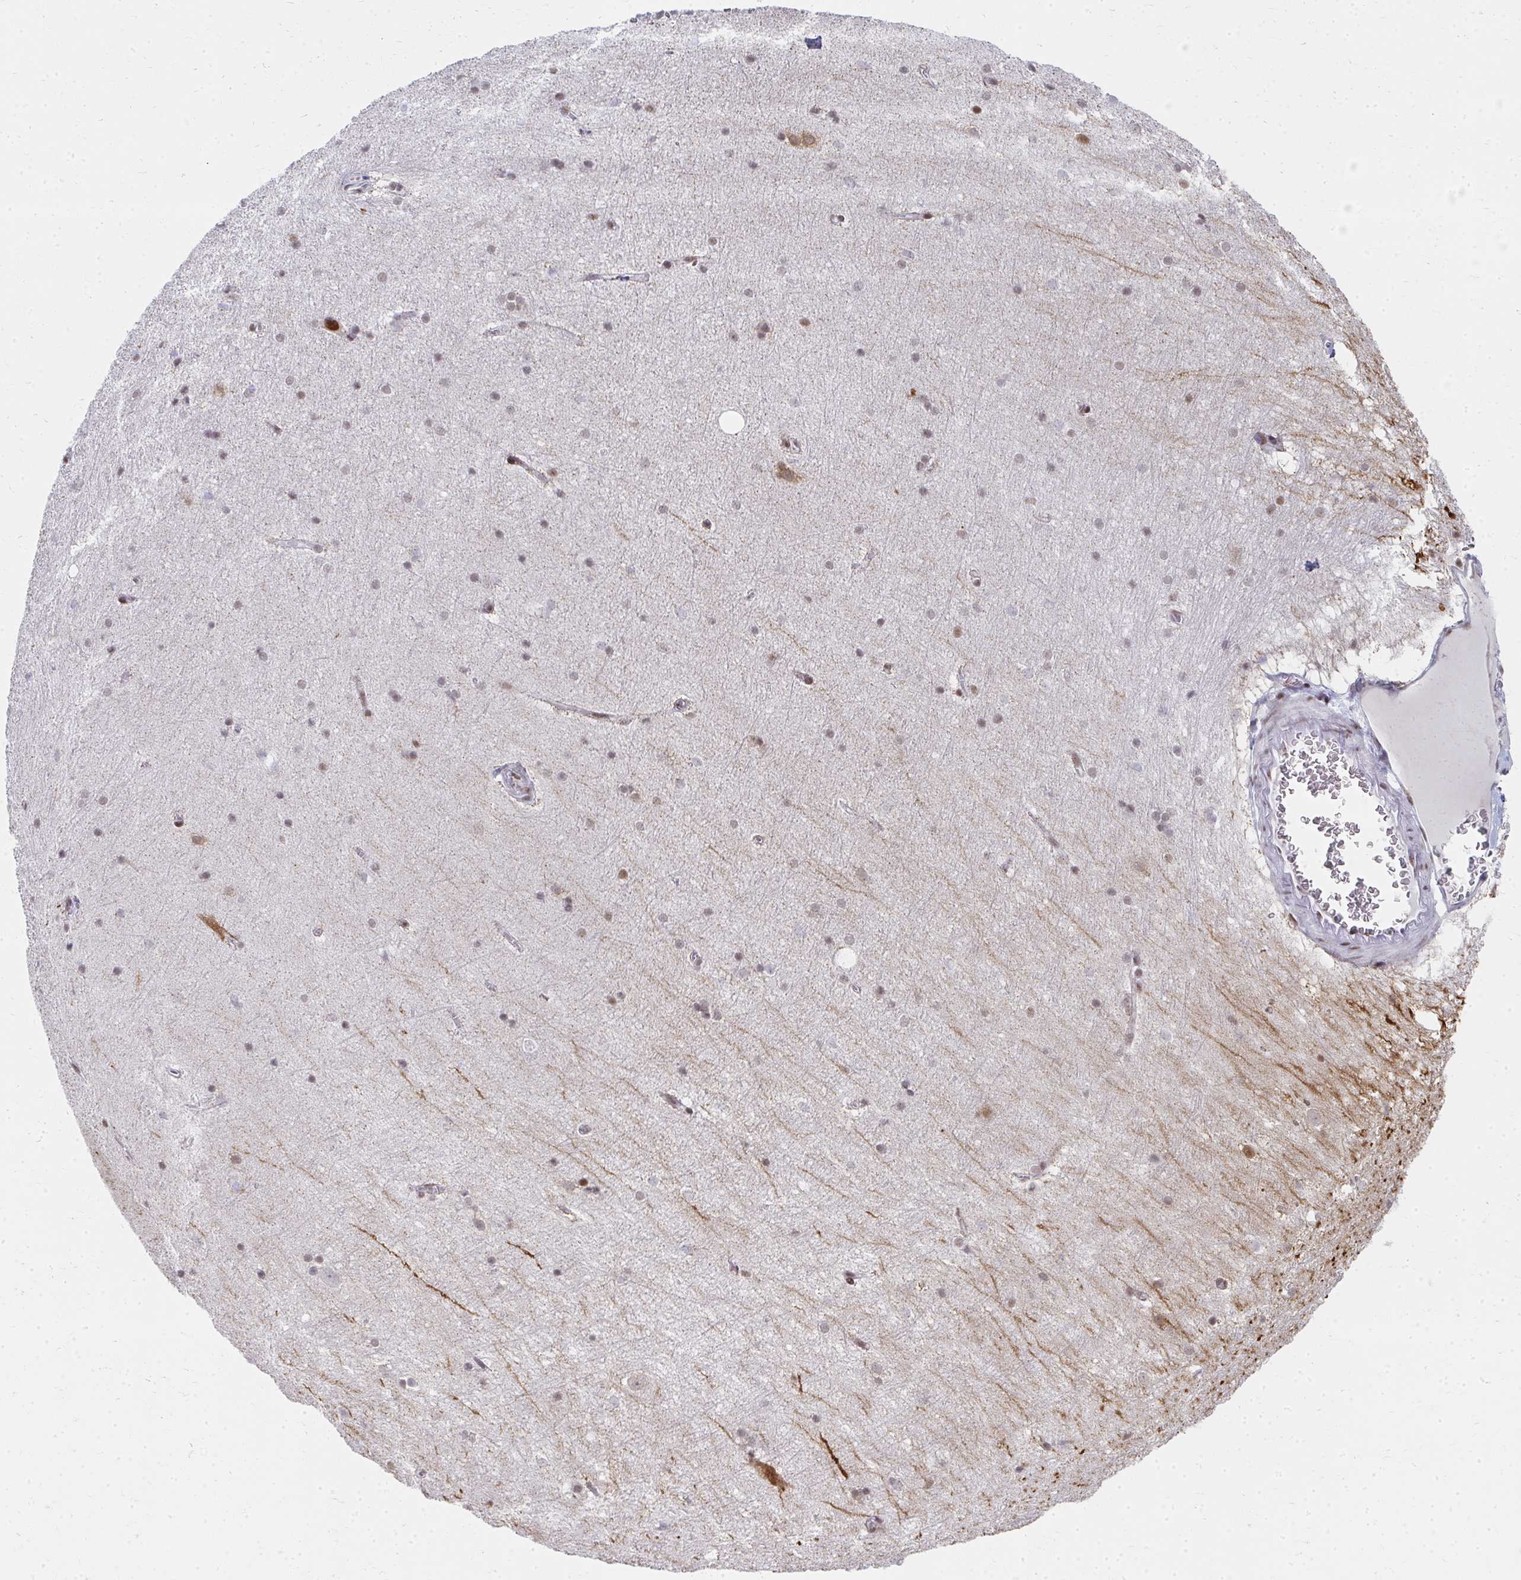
{"staining": {"intensity": "weak", "quantity": "<25%", "location": "cytoplasmic/membranous,nuclear"}, "tissue": "hippocampus", "cell_type": "Glial cells", "image_type": "normal", "snomed": [{"axis": "morphology", "description": "Normal tissue, NOS"}, {"axis": "topography", "description": "Cerebral cortex"}, {"axis": "topography", "description": "Hippocampus"}], "caption": "Hippocampus stained for a protein using immunohistochemistry (IHC) exhibits no staining glial cells.", "gene": "CREBBP", "patient": {"sex": "female", "age": 19}}